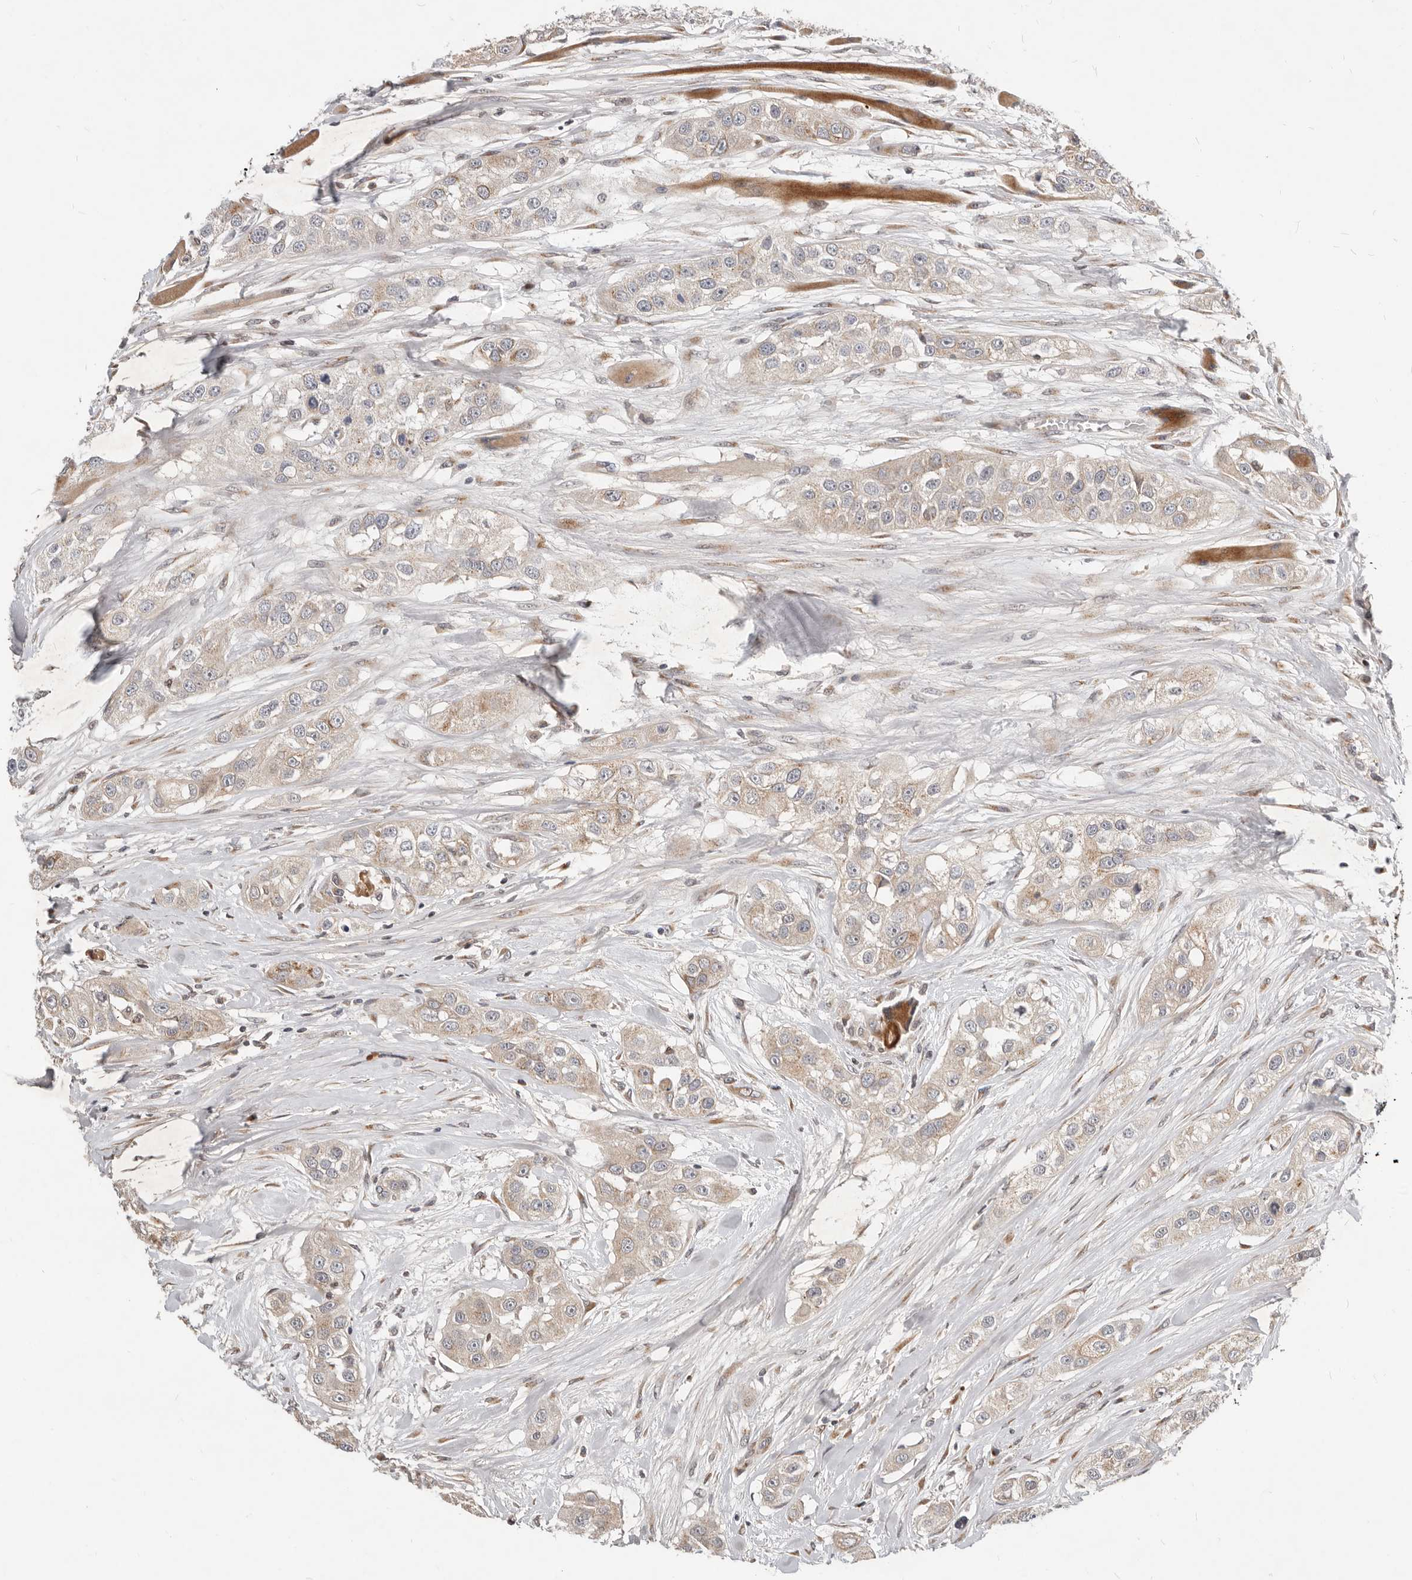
{"staining": {"intensity": "weak", "quantity": ">75%", "location": "cytoplasmic/membranous"}, "tissue": "head and neck cancer", "cell_type": "Tumor cells", "image_type": "cancer", "snomed": [{"axis": "morphology", "description": "Normal tissue, NOS"}, {"axis": "morphology", "description": "Squamous cell carcinoma, NOS"}, {"axis": "topography", "description": "Skeletal muscle"}, {"axis": "topography", "description": "Head-Neck"}], "caption": "A histopathology image showing weak cytoplasmic/membranous positivity in approximately >75% of tumor cells in head and neck cancer (squamous cell carcinoma), as visualized by brown immunohistochemical staining.", "gene": "NPY4R", "patient": {"sex": "male", "age": 51}}